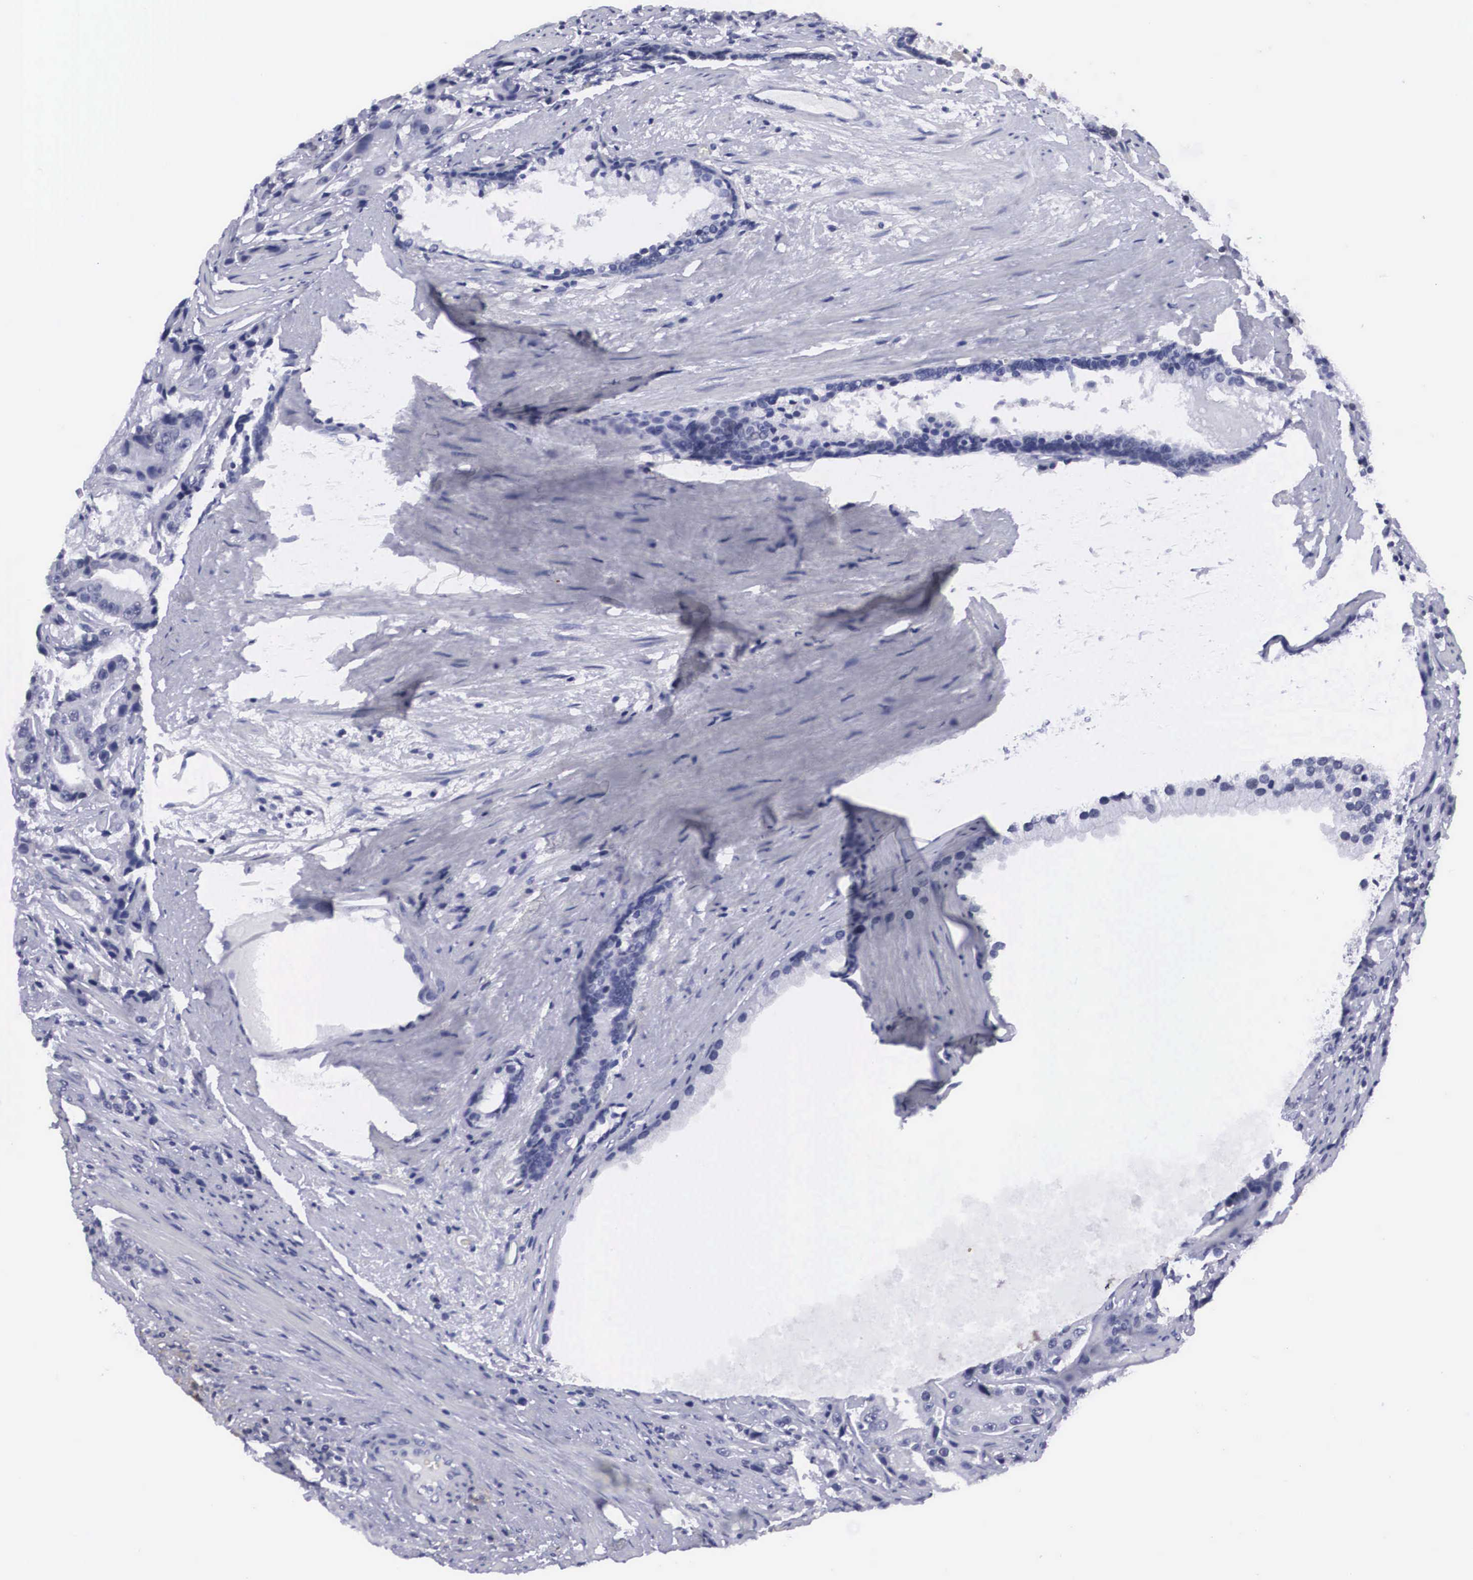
{"staining": {"intensity": "negative", "quantity": "none", "location": "none"}, "tissue": "prostate cancer", "cell_type": "Tumor cells", "image_type": "cancer", "snomed": [{"axis": "morphology", "description": "Adenocarcinoma, Medium grade"}, {"axis": "topography", "description": "Prostate"}], "caption": "A high-resolution histopathology image shows immunohistochemistry (IHC) staining of prostate adenocarcinoma (medium-grade), which exhibits no significant positivity in tumor cells. (DAB immunohistochemistry with hematoxylin counter stain).", "gene": "C22orf31", "patient": {"sex": "male", "age": 70}}